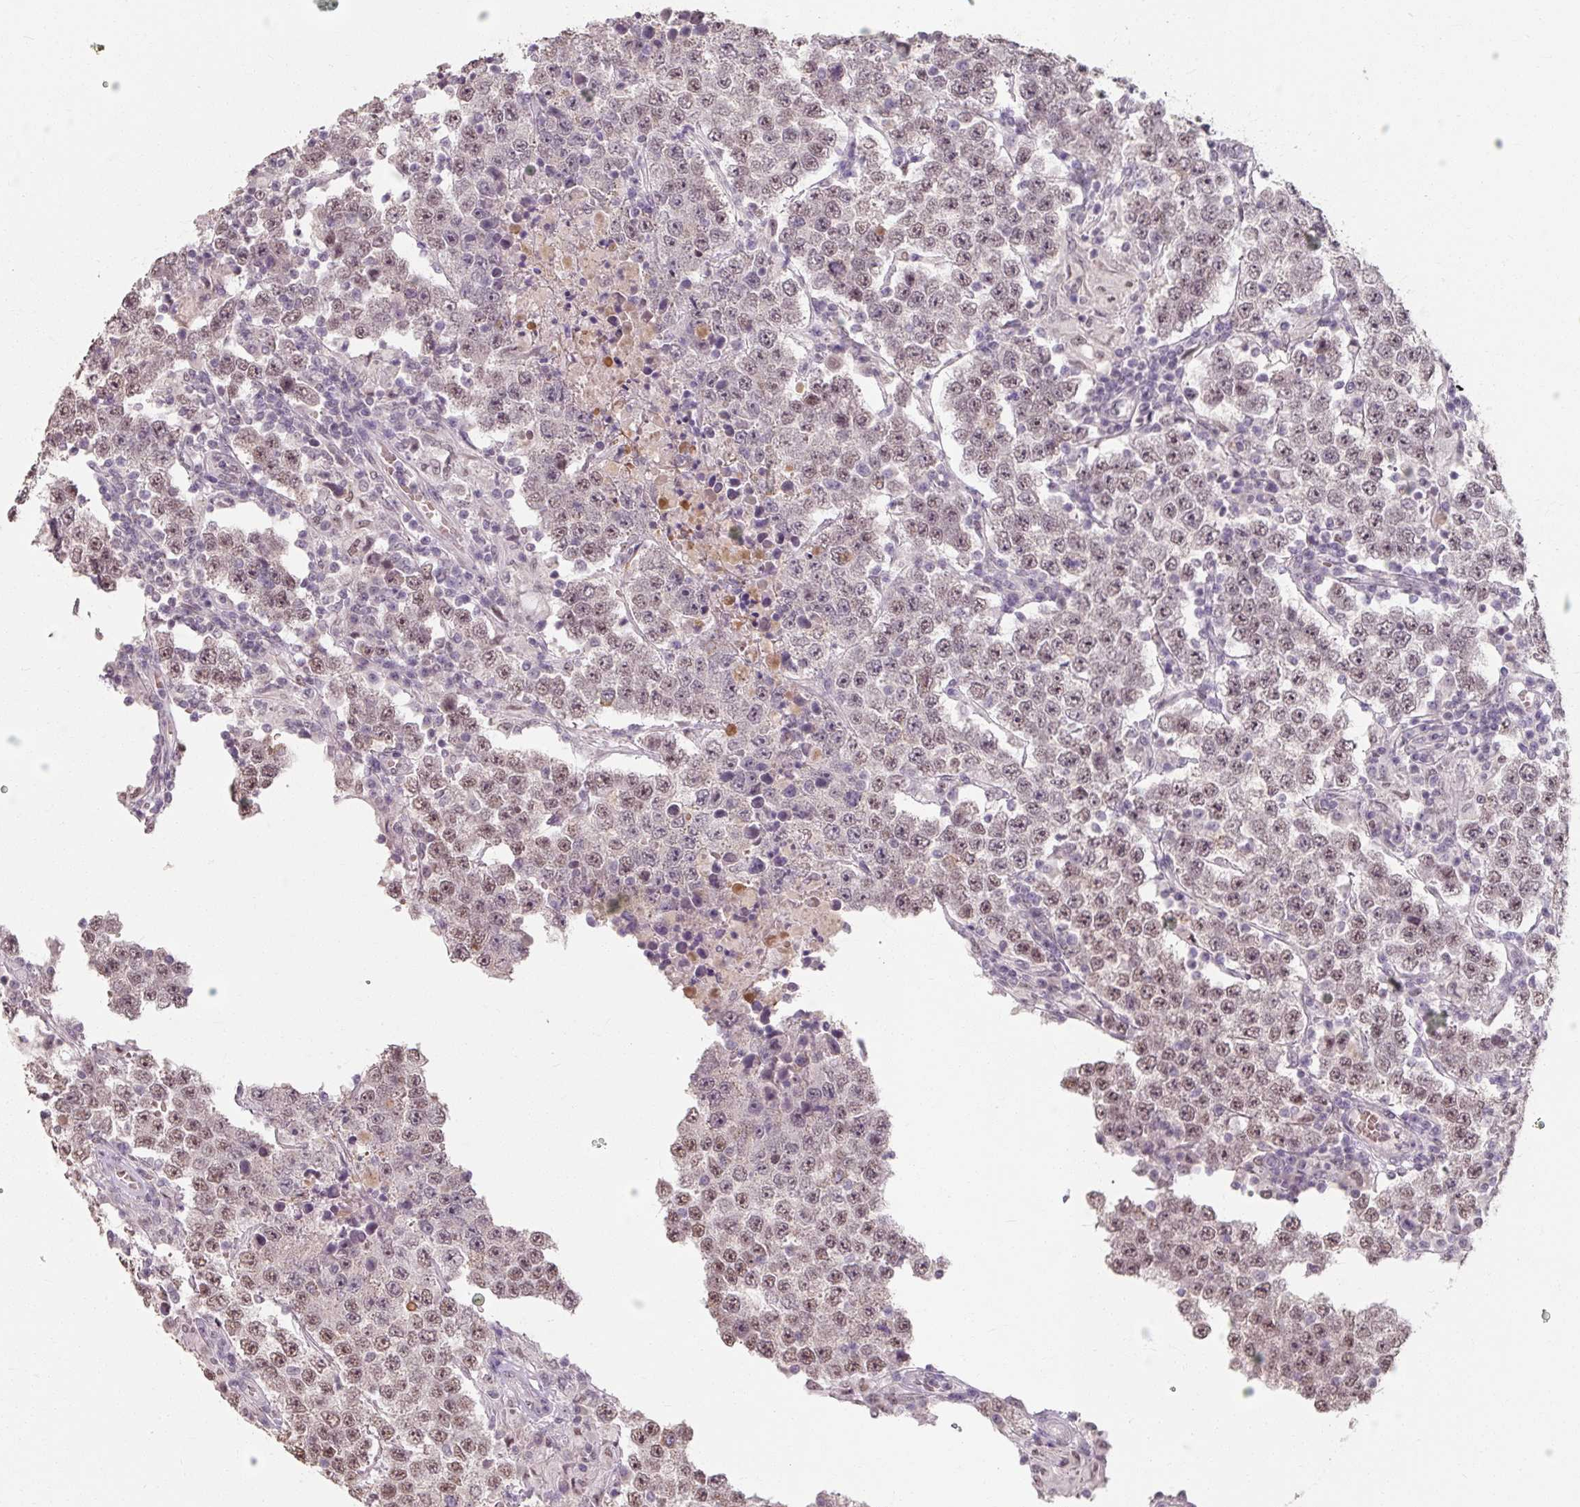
{"staining": {"intensity": "moderate", "quantity": "<25%", "location": "nuclear"}, "tissue": "testis cancer", "cell_type": "Tumor cells", "image_type": "cancer", "snomed": [{"axis": "morphology", "description": "Normal tissue, NOS"}, {"axis": "morphology", "description": "Urothelial carcinoma, High grade"}, {"axis": "morphology", "description": "Seminoma, NOS"}, {"axis": "morphology", "description": "Carcinoma, Embryonal, NOS"}, {"axis": "topography", "description": "Urinary bladder"}, {"axis": "topography", "description": "Testis"}], "caption": "About <25% of tumor cells in human testis cancer show moderate nuclear protein expression as visualized by brown immunohistochemical staining.", "gene": "ZFTRAF1", "patient": {"sex": "male", "age": 41}}